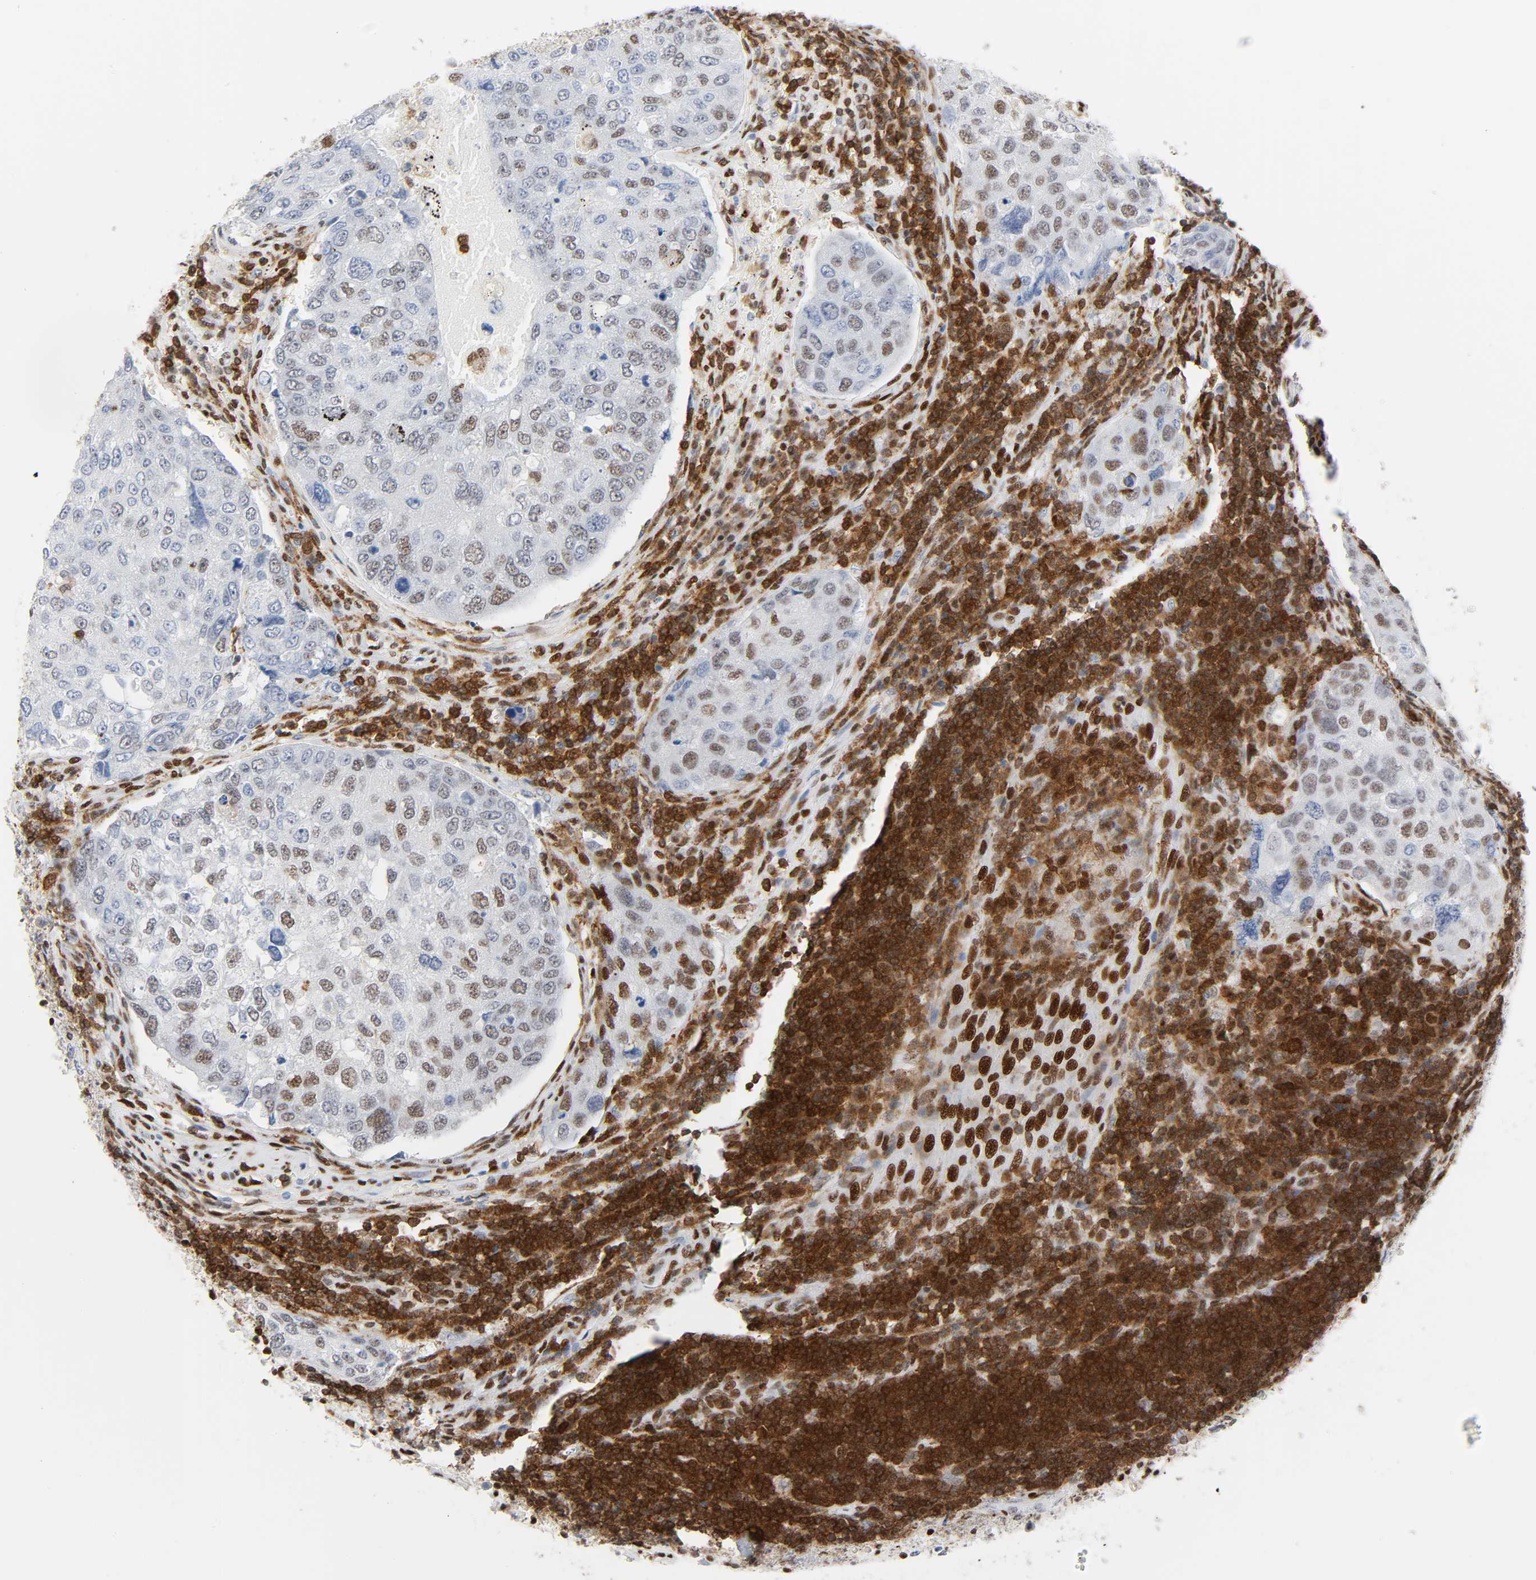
{"staining": {"intensity": "moderate", "quantity": "25%-75%", "location": "nuclear"}, "tissue": "urothelial cancer", "cell_type": "Tumor cells", "image_type": "cancer", "snomed": [{"axis": "morphology", "description": "Urothelial carcinoma, High grade"}, {"axis": "topography", "description": "Lymph node"}, {"axis": "topography", "description": "Urinary bladder"}], "caption": "This image reveals urothelial cancer stained with immunohistochemistry (IHC) to label a protein in brown. The nuclear of tumor cells show moderate positivity for the protein. Nuclei are counter-stained blue.", "gene": "WAS", "patient": {"sex": "male", "age": 51}}